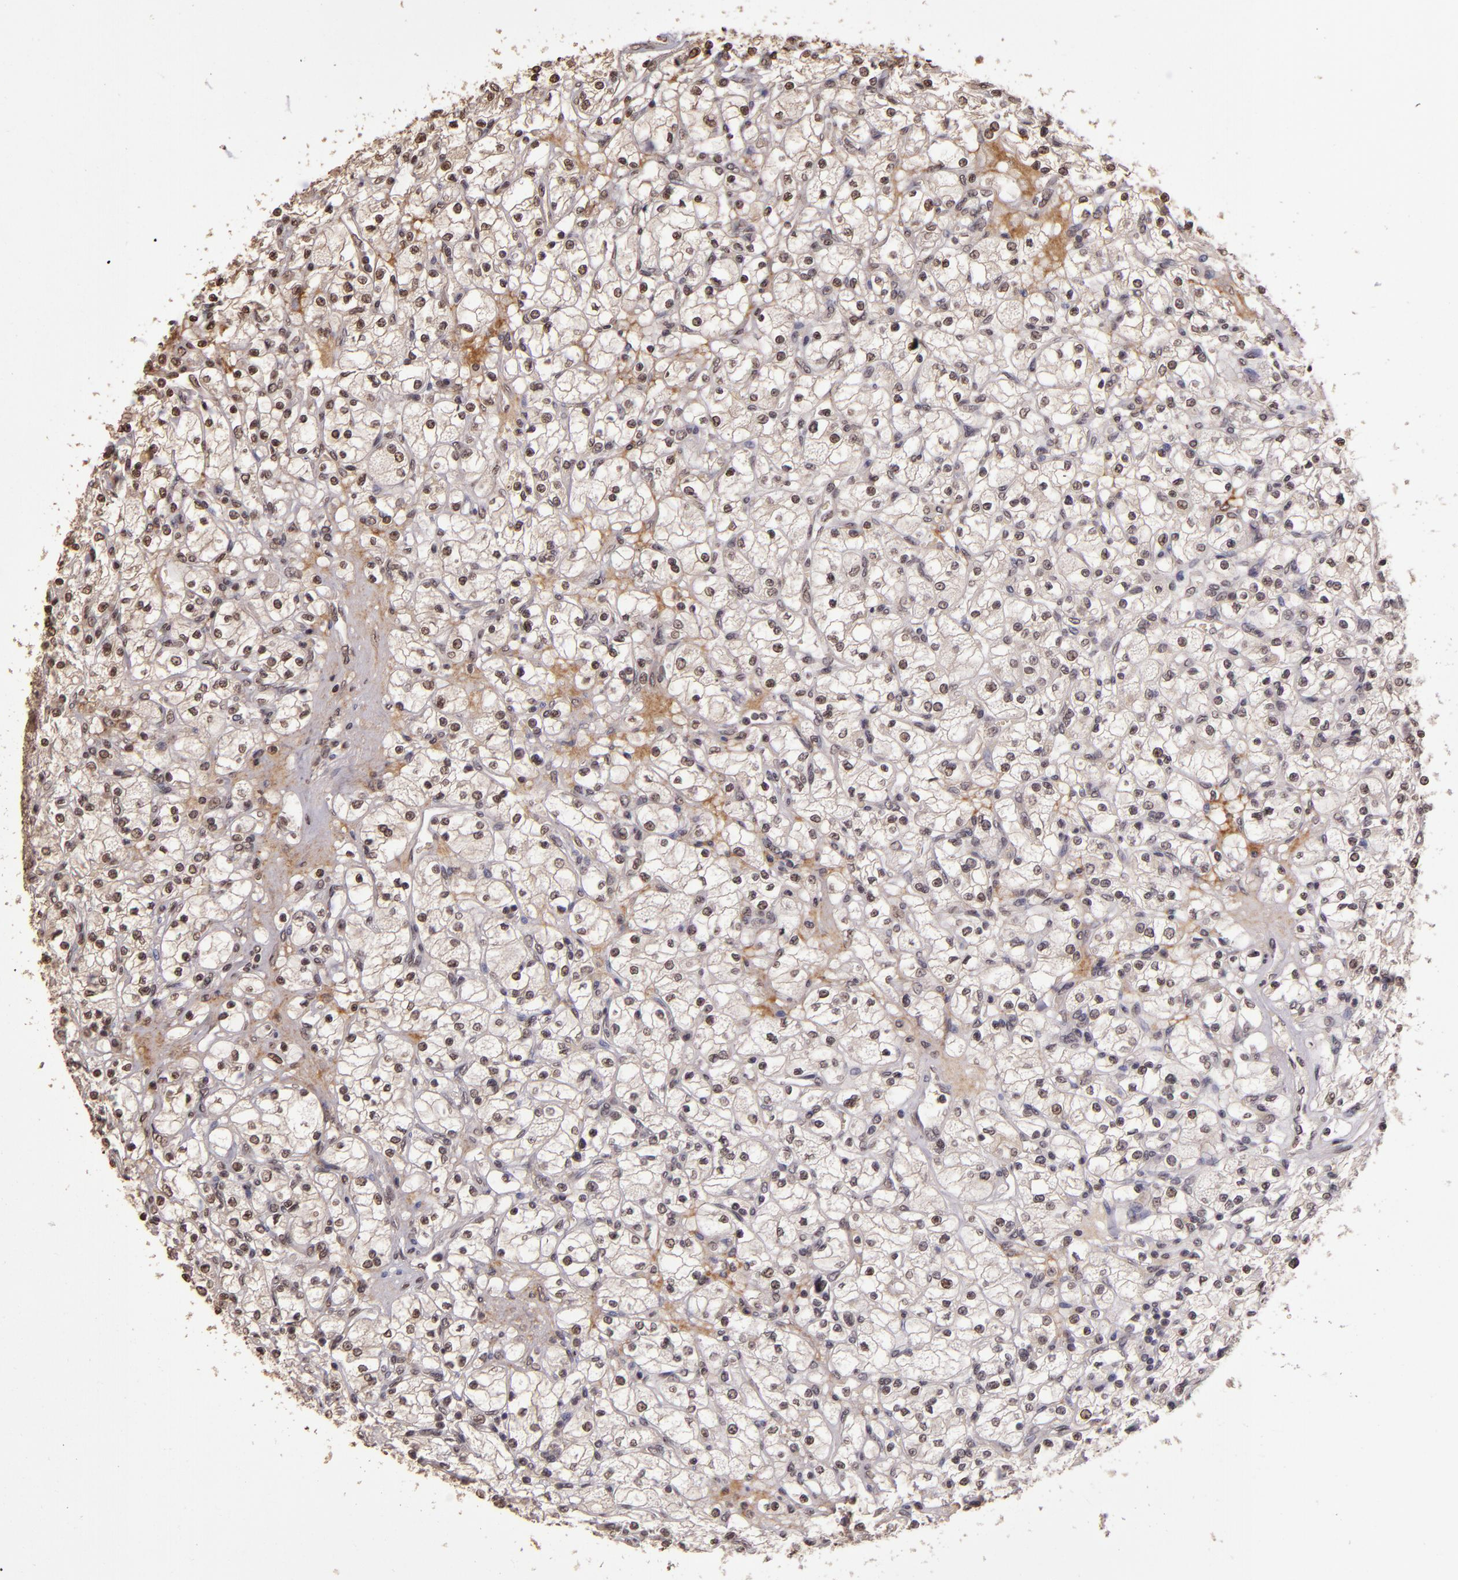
{"staining": {"intensity": "weak", "quantity": ">75%", "location": "nuclear"}, "tissue": "renal cancer", "cell_type": "Tumor cells", "image_type": "cancer", "snomed": [{"axis": "morphology", "description": "Adenocarcinoma, NOS"}, {"axis": "topography", "description": "Kidney"}], "caption": "Adenocarcinoma (renal) stained with IHC displays weak nuclear expression in about >75% of tumor cells. (DAB (3,3'-diaminobenzidine) IHC, brown staining for protein, blue staining for nuclei).", "gene": "CUL1", "patient": {"sex": "female", "age": 83}}